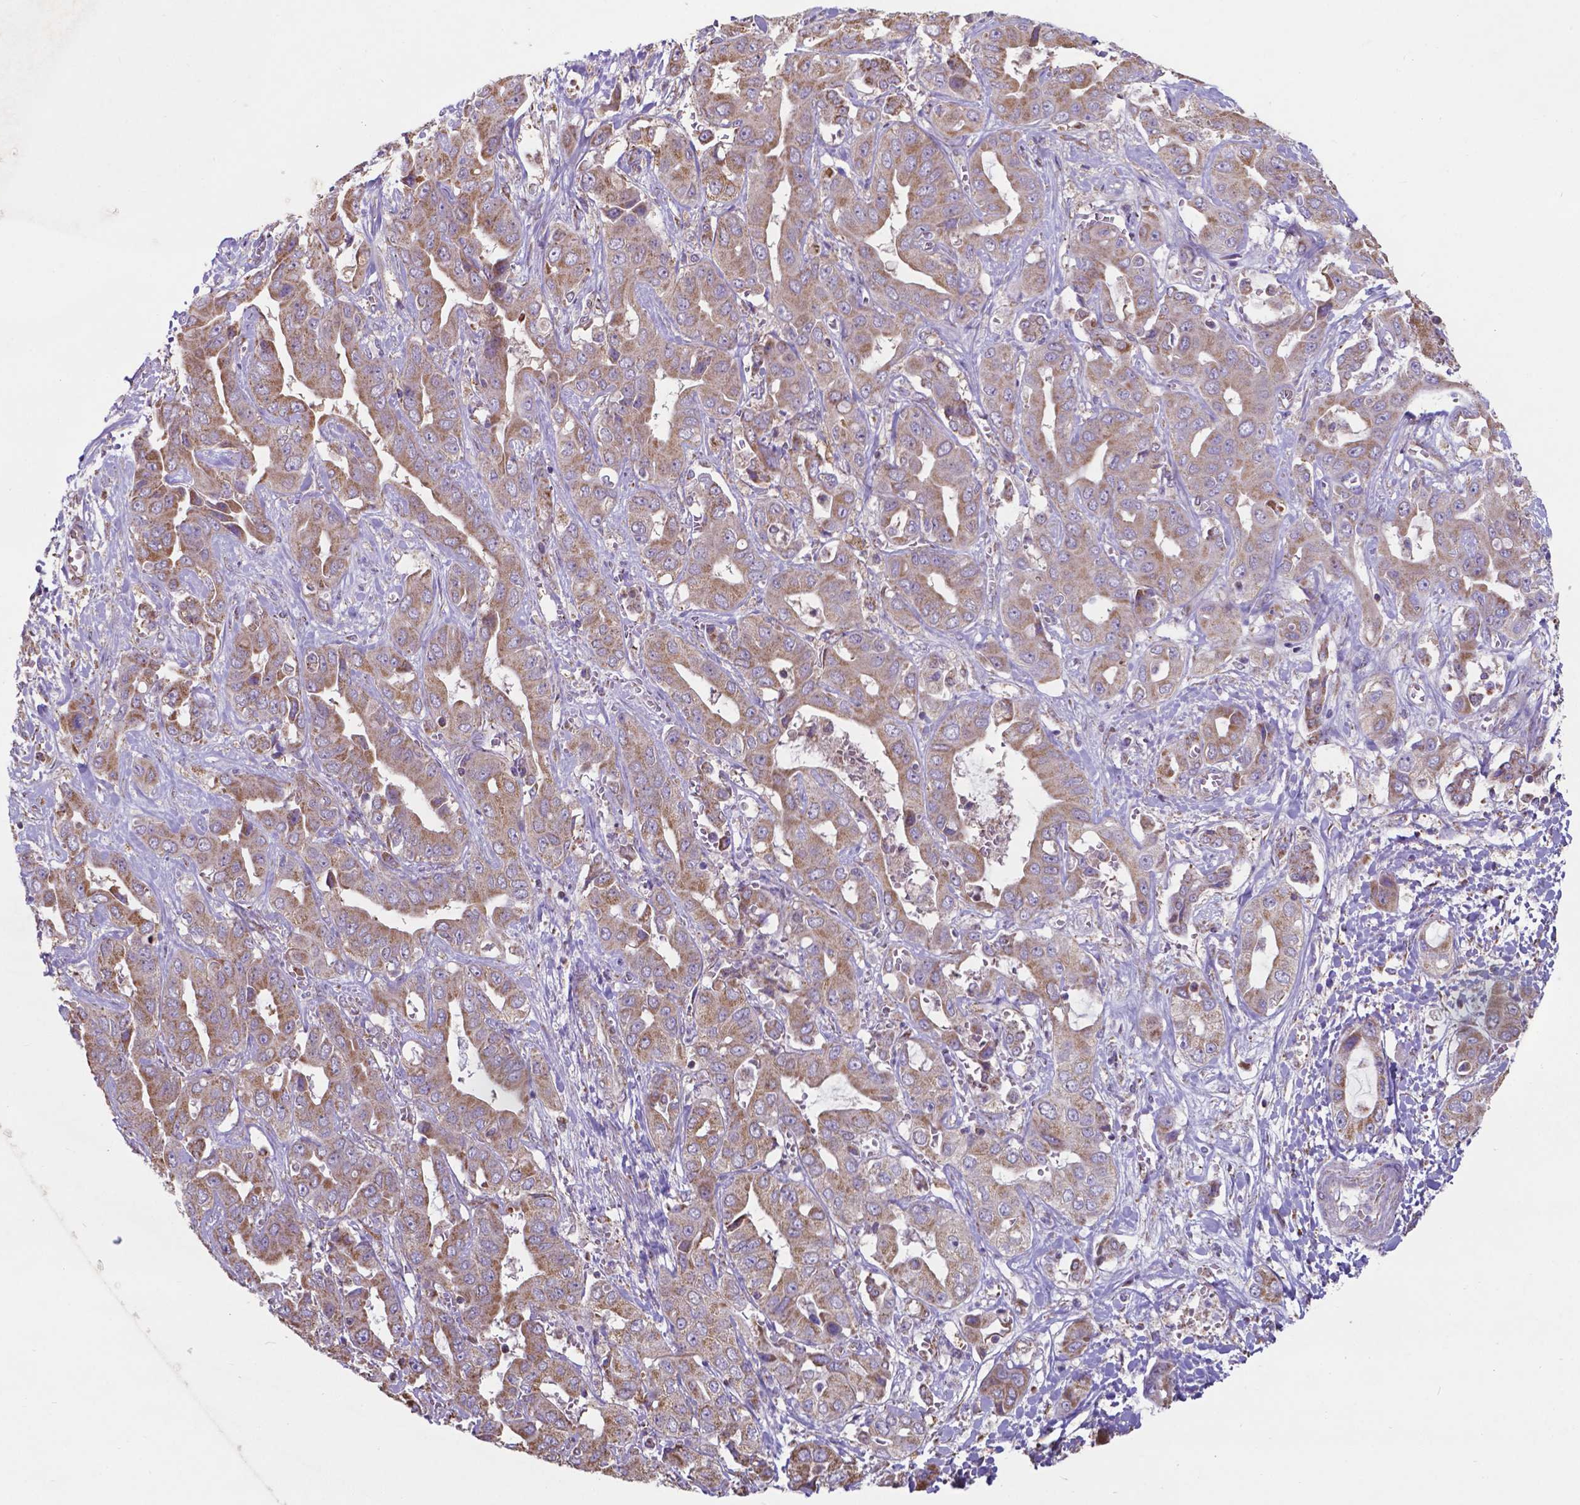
{"staining": {"intensity": "moderate", "quantity": ">75%", "location": "cytoplasmic/membranous"}, "tissue": "liver cancer", "cell_type": "Tumor cells", "image_type": "cancer", "snomed": [{"axis": "morphology", "description": "Cholangiocarcinoma"}, {"axis": "topography", "description": "Liver"}], "caption": "The immunohistochemical stain labels moderate cytoplasmic/membranous expression in tumor cells of liver cancer (cholangiocarcinoma) tissue.", "gene": "FAM114A1", "patient": {"sex": "female", "age": 52}}